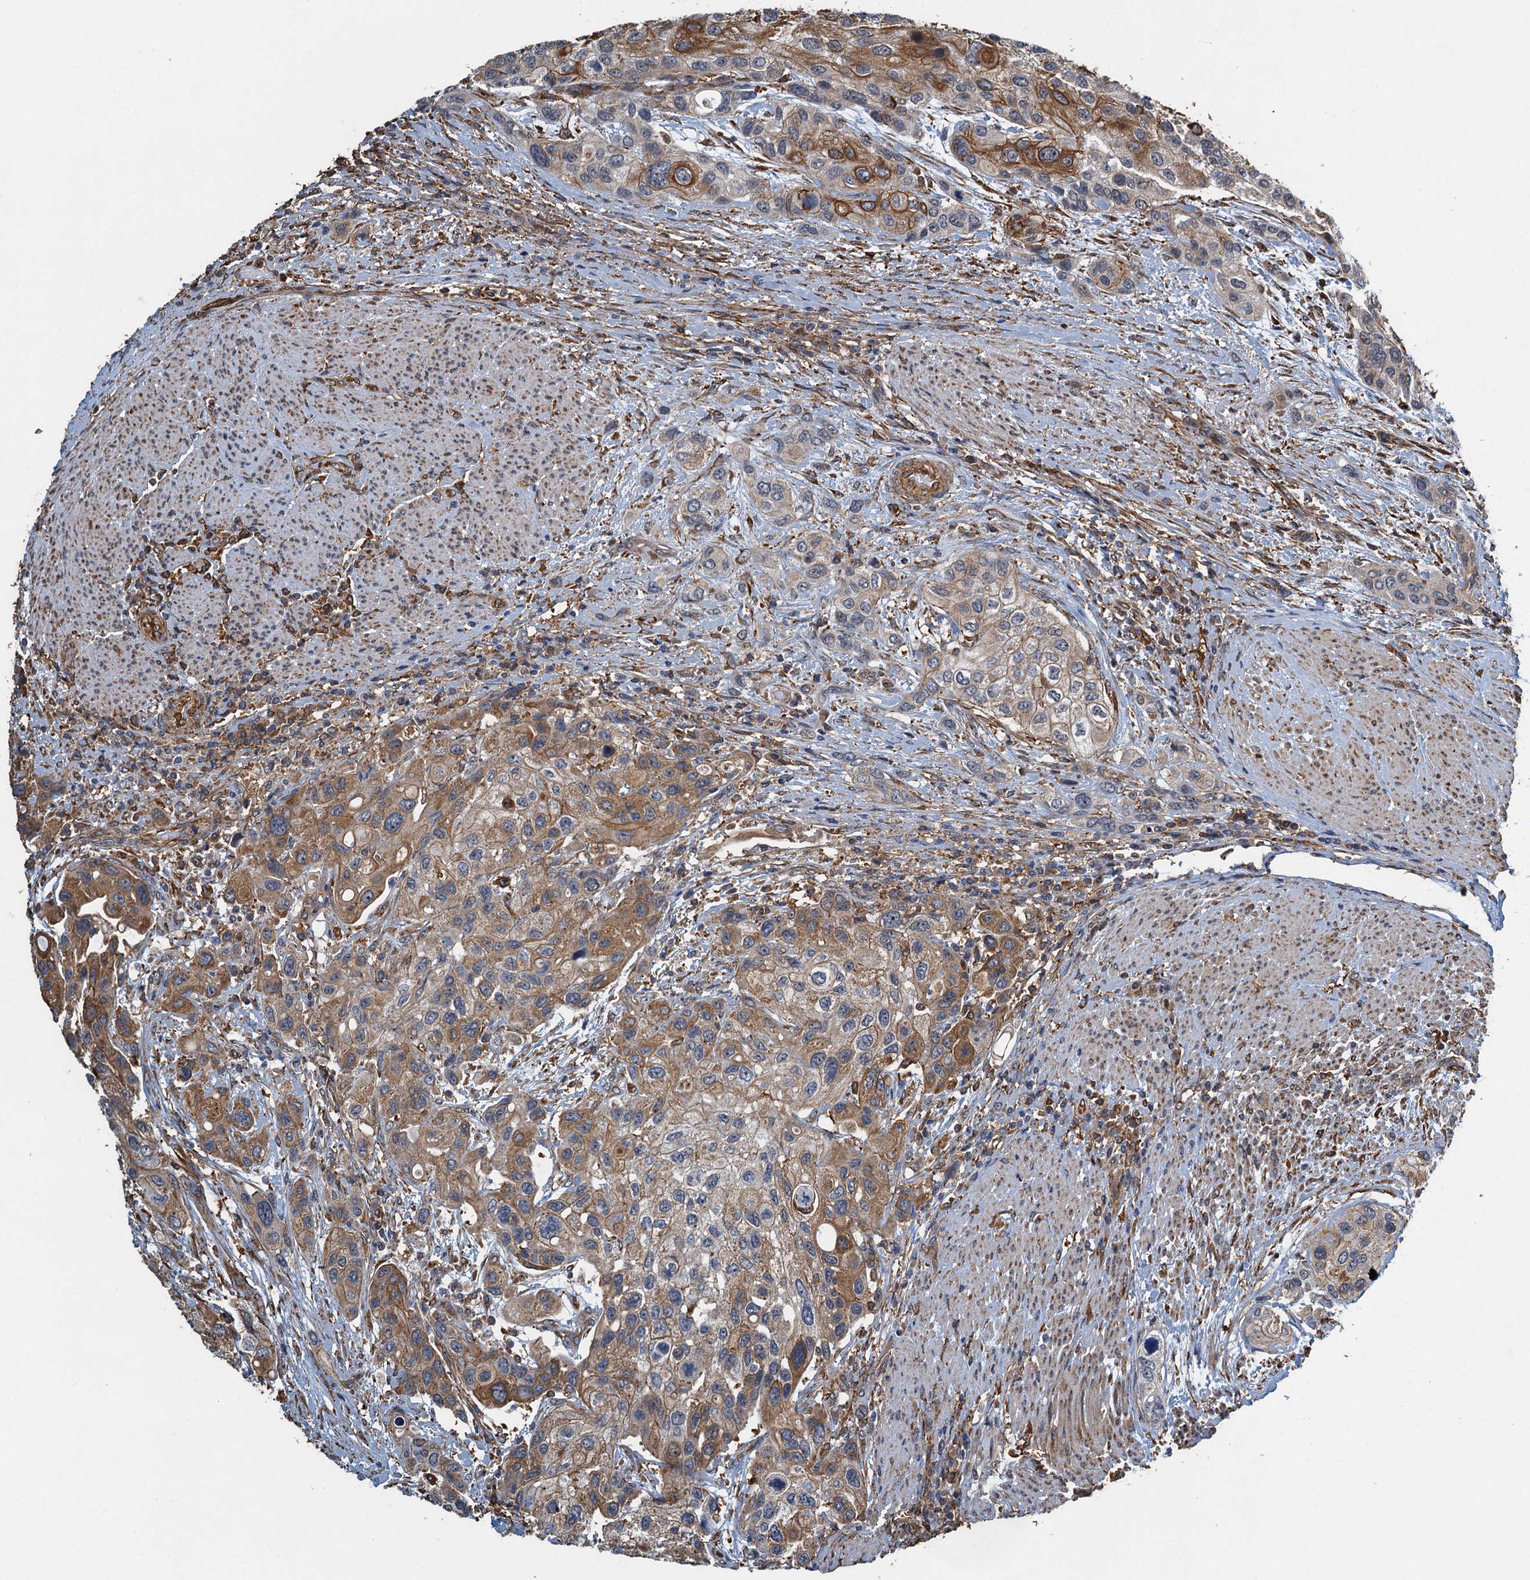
{"staining": {"intensity": "moderate", "quantity": "25%-75%", "location": "cytoplasmic/membranous"}, "tissue": "urothelial cancer", "cell_type": "Tumor cells", "image_type": "cancer", "snomed": [{"axis": "morphology", "description": "Normal tissue, NOS"}, {"axis": "morphology", "description": "Urothelial carcinoma, High grade"}, {"axis": "topography", "description": "Vascular tissue"}, {"axis": "topography", "description": "Urinary bladder"}], "caption": "Immunohistochemistry (IHC) of human high-grade urothelial carcinoma reveals medium levels of moderate cytoplasmic/membranous staining in about 25%-75% of tumor cells.", "gene": "WHAMM", "patient": {"sex": "female", "age": 56}}